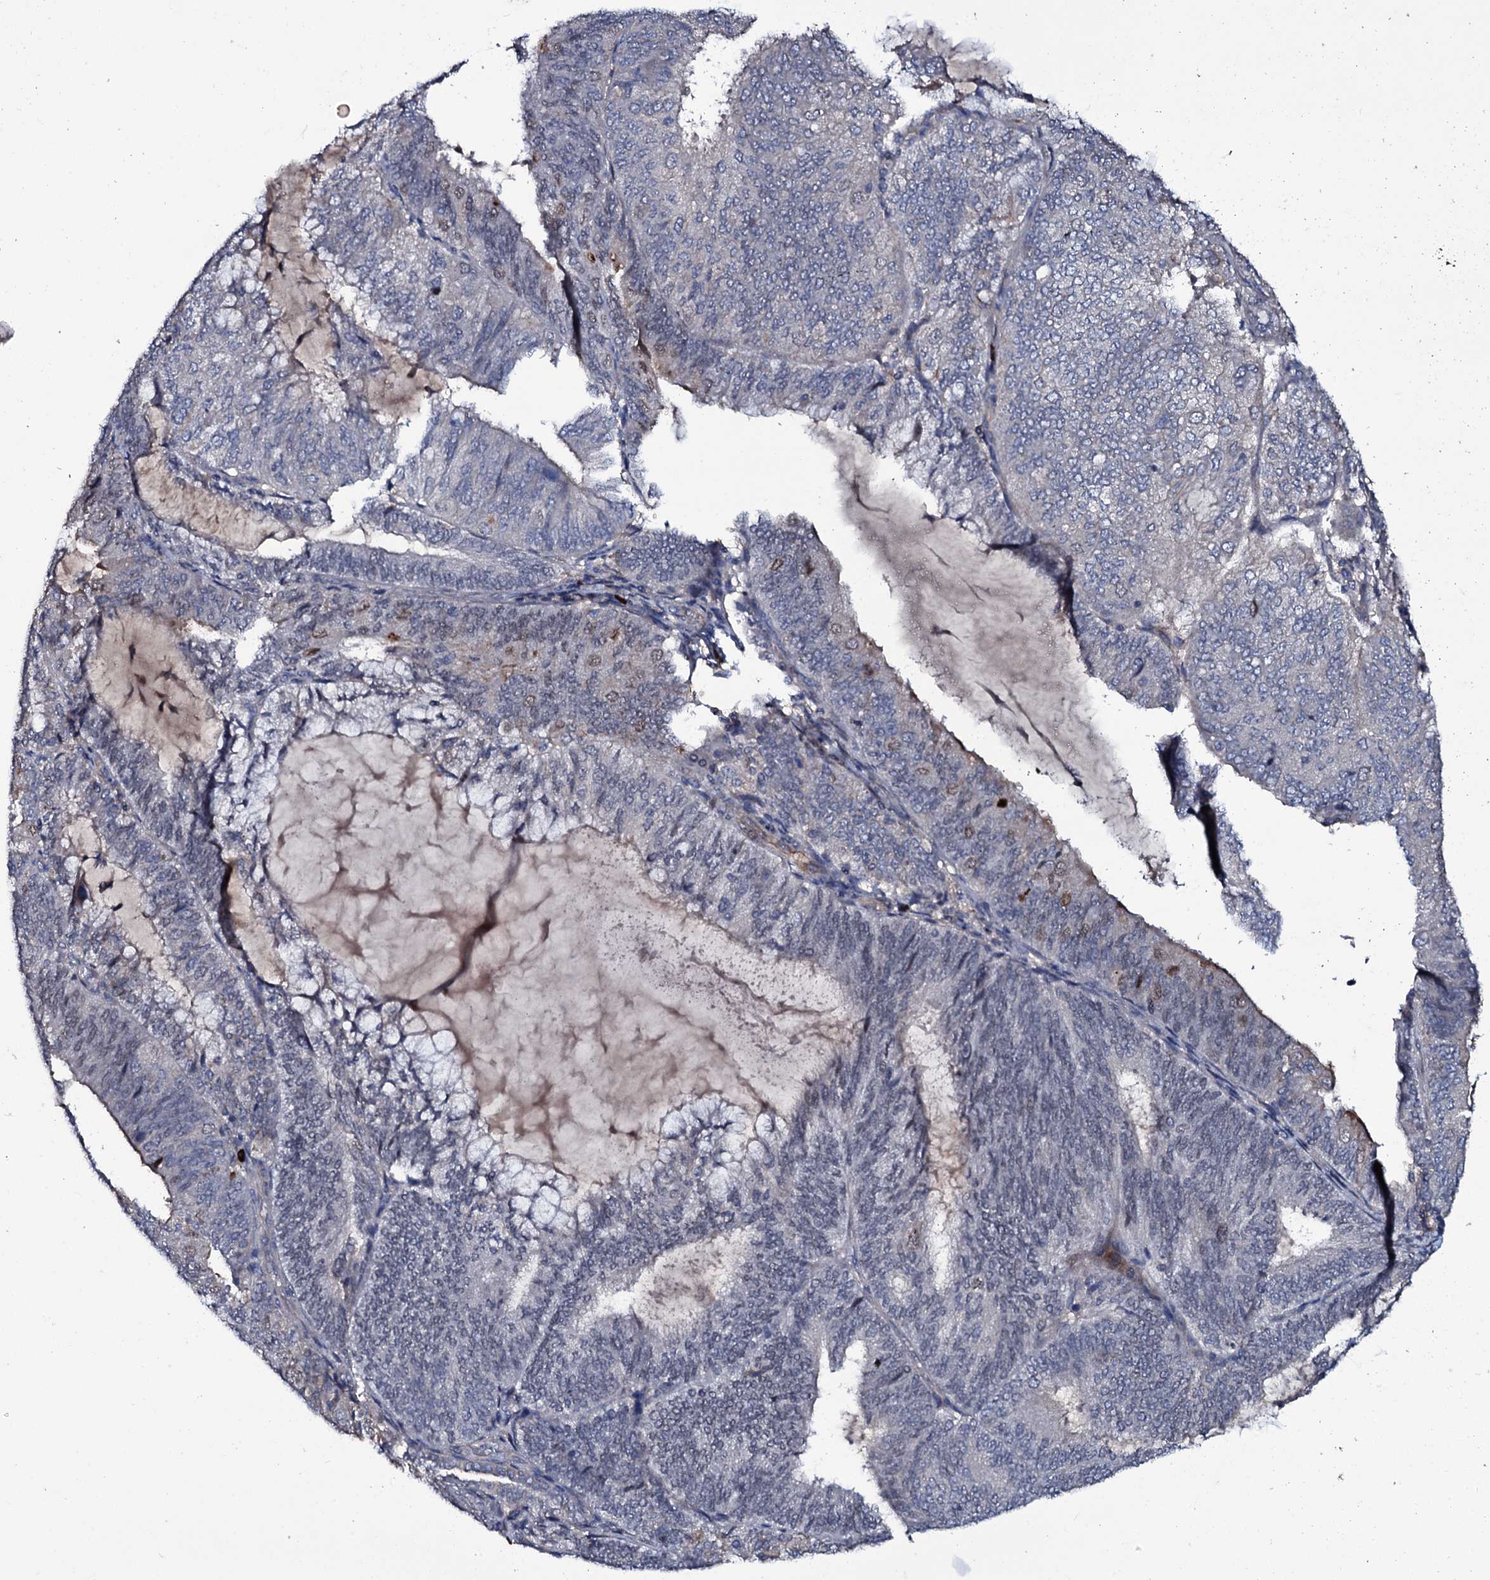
{"staining": {"intensity": "weak", "quantity": "<25%", "location": "nuclear"}, "tissue": "endometrial cancer", "cell_type": "Tumor cells", "image_type": "cancer", "snomed": [{"axis": "morphology", "description": "Adenocarcinoma, NOS"}, {"axis": "topography", "description": "Endometrium"}], "caption": "IHC micrograph of human endometrial adenocarcinoma stained for a protein (brown), which displays no expression in tumor cells.", "gene": "LYG2", "patient": {"sex": "female", "age": 81}}